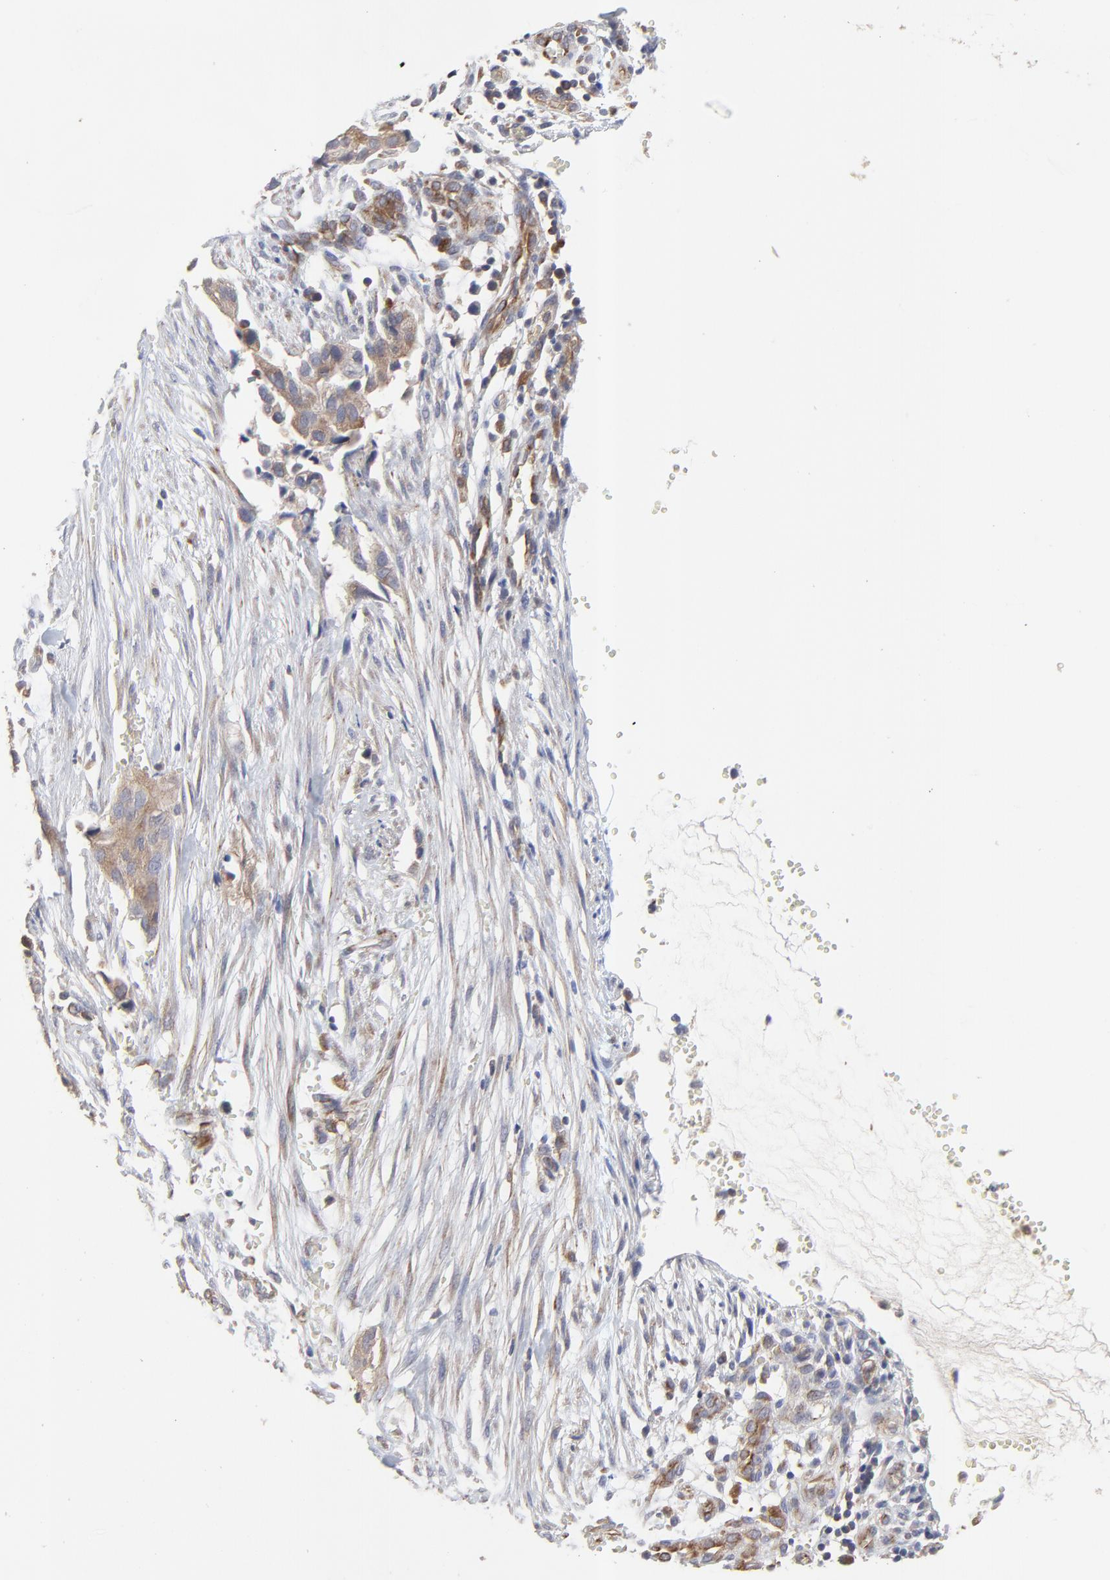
{"staining": {"intensity": "moderate", "quantity": ">75%", "location": "cytoplasmic/membranous"}, "tissue": "cervical cancer", "cell_type": "Tumor cells", "image_type": "cancer", "snomed": [{"axis": "morphology", "description": "Normal tissue, NOS"}, {"axis": "morphology", "description": "Squamous cell carcinoma, NOS"}, {"axis": "topography", "description": "Cervix"}], "caption": "Cervical cancer (squamous cell carcinoma) tissue exhibits moderate cytoplasmic/membranous staining in about >75% of tumor cells", "gene": "RAB9A", "patient": {"sex": "female", "age": 45}}